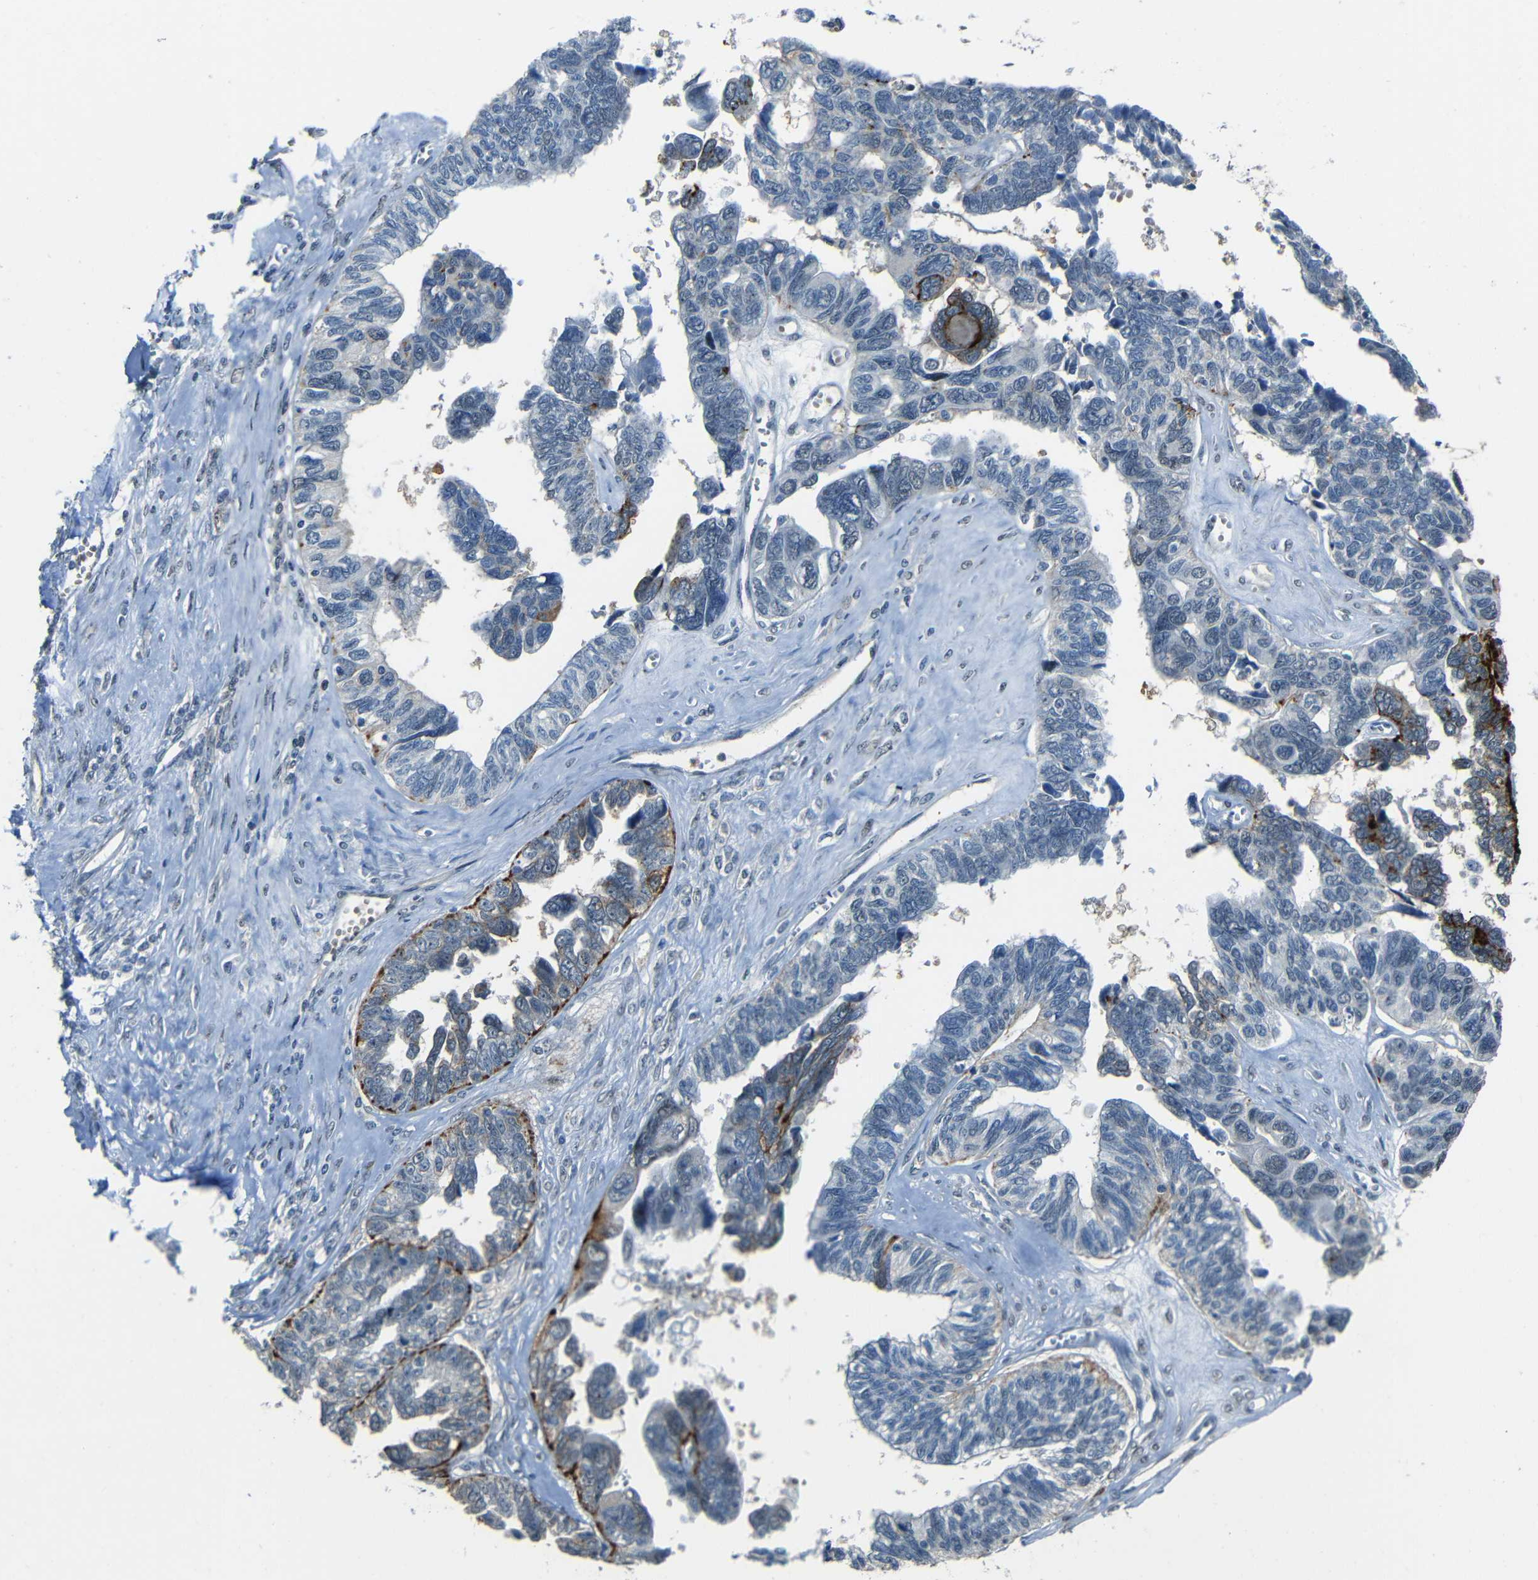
{"staining": {"intensity": "moderate", "quantity": "<25%", "location": "cytoplasmic/membranous"}, "tissue": "ovarian cancer", "cell_type": "Tumor cells", "image_type": "cancer", "snomed": [{"axis": "morphology", "description": "Cystadenocarcinoma, serous, NOS"}, {"axis": "topography", "description": "Ovary"}], "caption": "This histopathology image reveals IHC staining of ovarian cancer (serous cystadenocarcinoma), with low moderate cytoplasmic/membranous staining in about <25% of tumor cells.", "gene": "DNAJC5", "patient": {"sex": "female", "age": 79}}